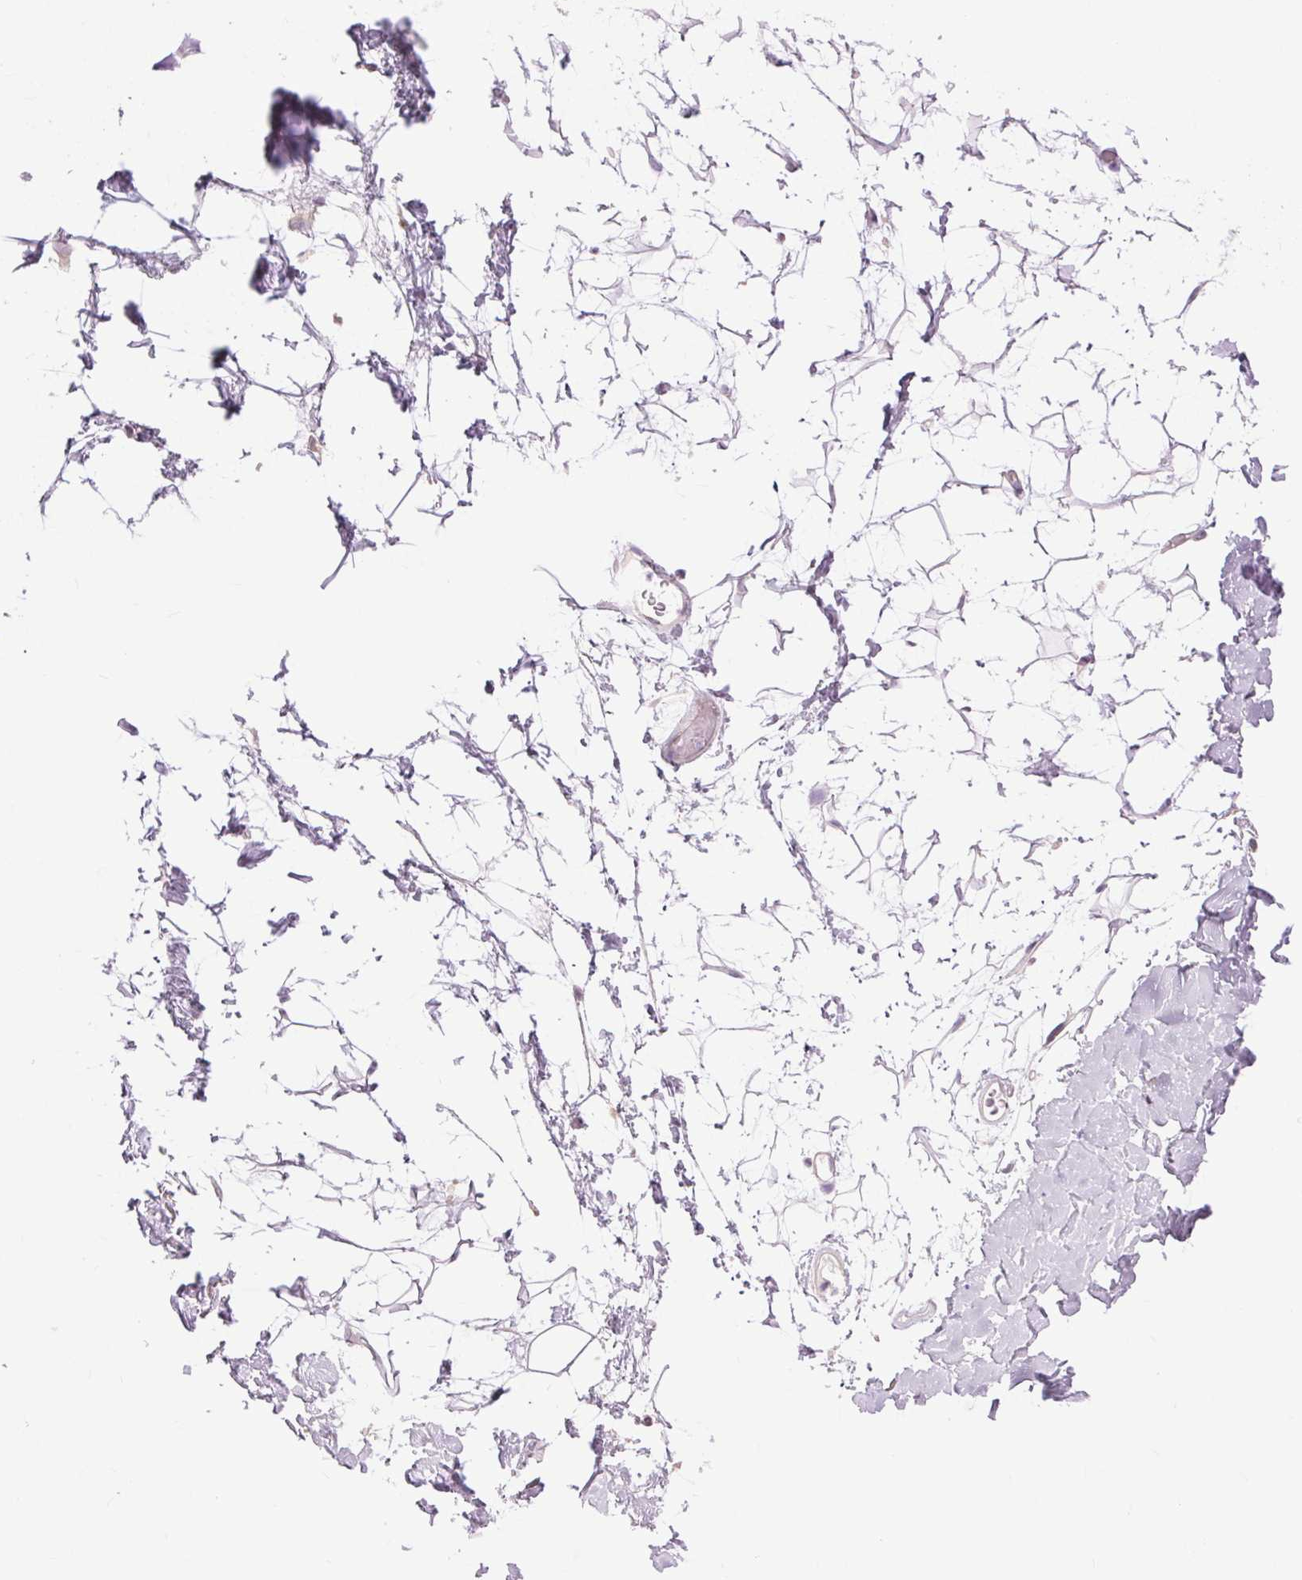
{"staining": {"intensity": "negative", "quantity": "none", "location": "none"}, "tissue": "adipose tissue", "cell_type": "Adipocytes", "image_type": "normal", "snomed": [{"axis": "morphology", "description": "Normal tissue, NOS"}, {"axis": "topography", "description": "Anal"}, {"axis": "topography", "description": "Peripheral nerve tissue"}], "caption": "Adipose tissue stained for a protein using immunohistochemistry displays no expression adipocytes.", "gene": "CTNNA3", "patient": {"sex": "male", "age": 78}}